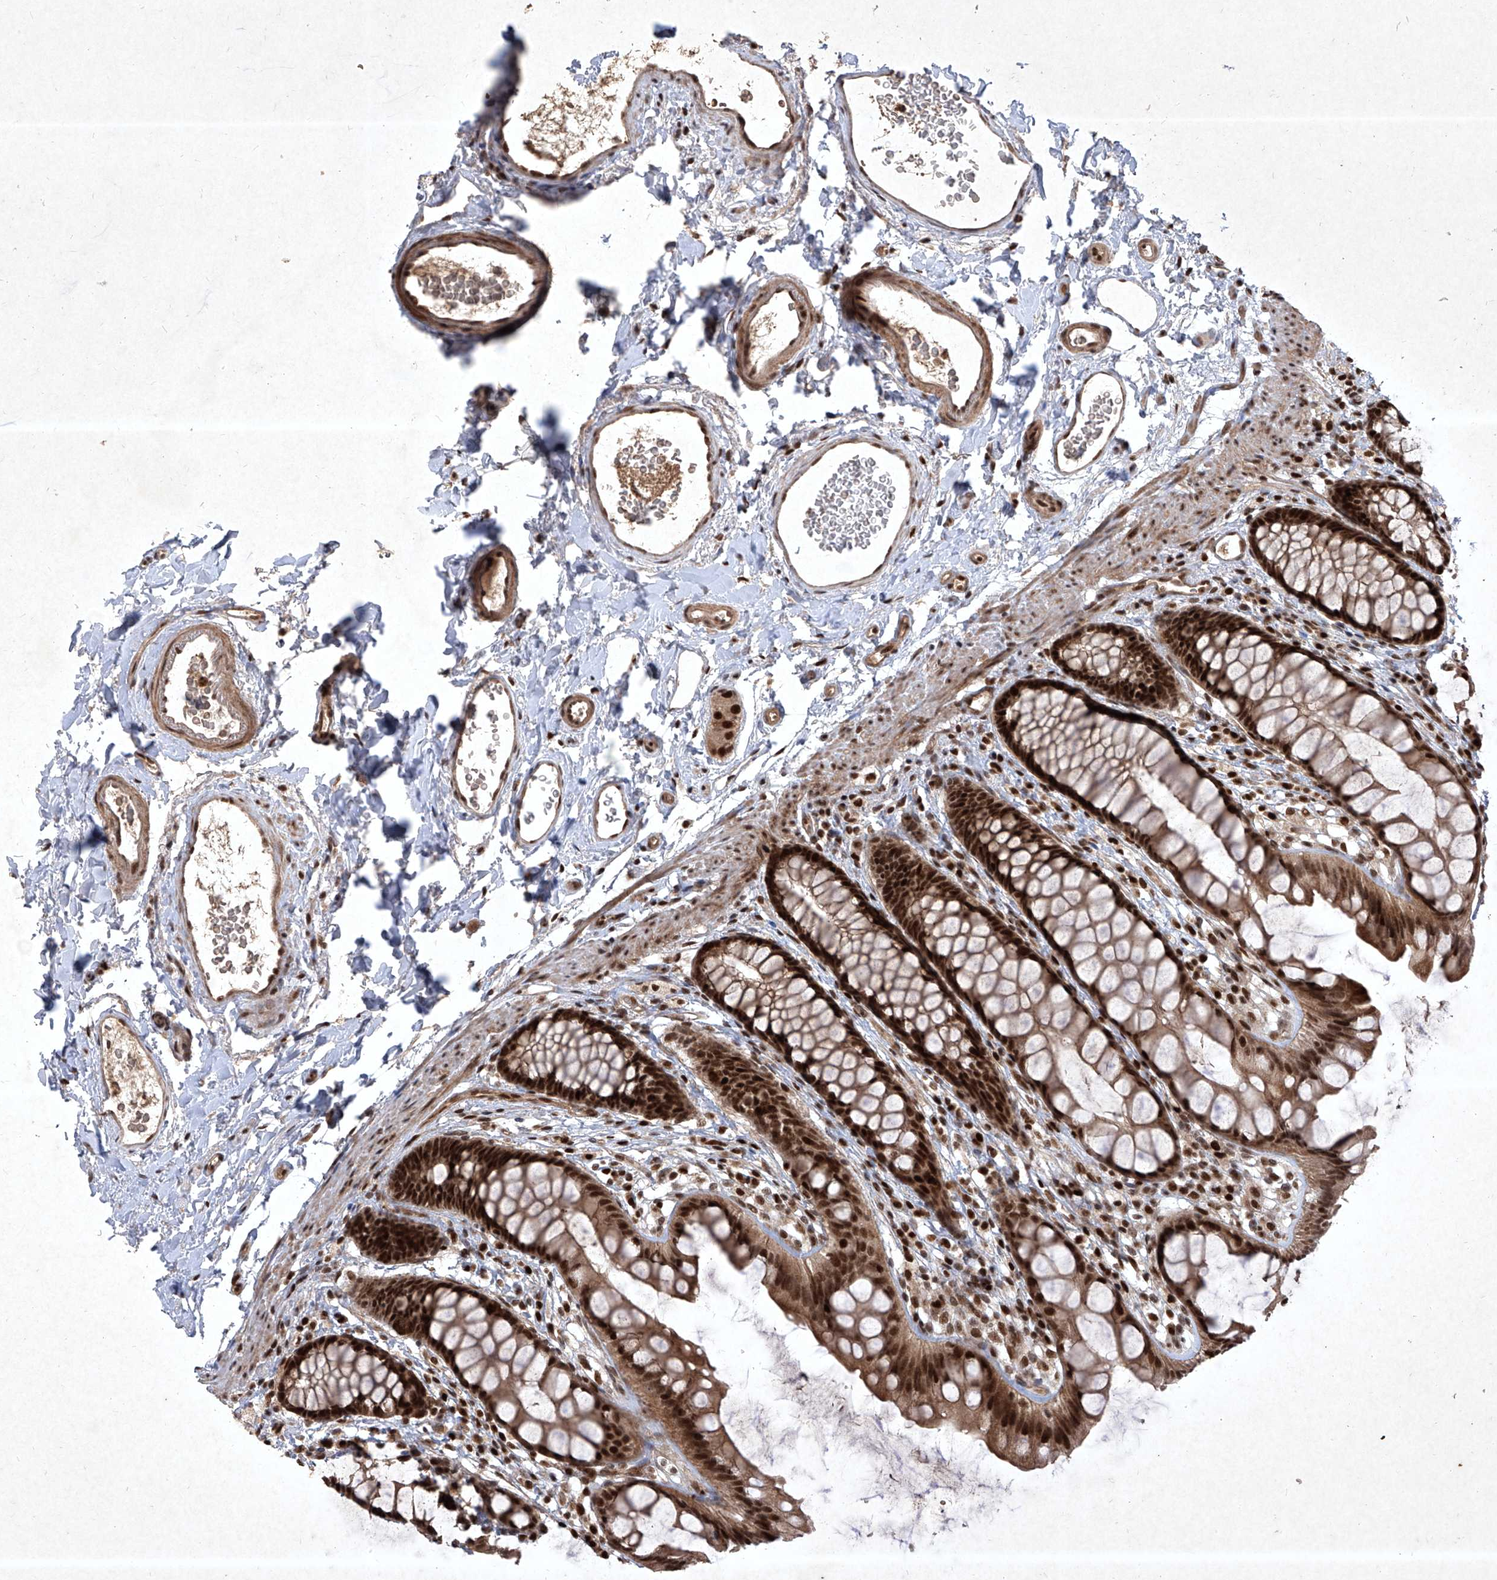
{"staining": {"intensity": "strong", "quantity": ">75%", "location": "cytoplasmic/membranous,nuclear"}, "tissue": "rectum", "cell_type": "Glandular cells", "image_type": "normal", "snomed": [{"axis": "morphology", "description": "Normal tissue, NOS"}, {"axis": "topography", "description": "Rectum"}], "caption": "Immunohistochemistry (IHC) (DAB) staining of normal human rectum demonstrates strong cytoplasmic/membranous,nuclear protein expression in approximately >75% of glandular cells. (IHC, brightfield microscopy, high magnification).", "gene": "IRF2", "patient": {"sex": "female", "age": 65}}